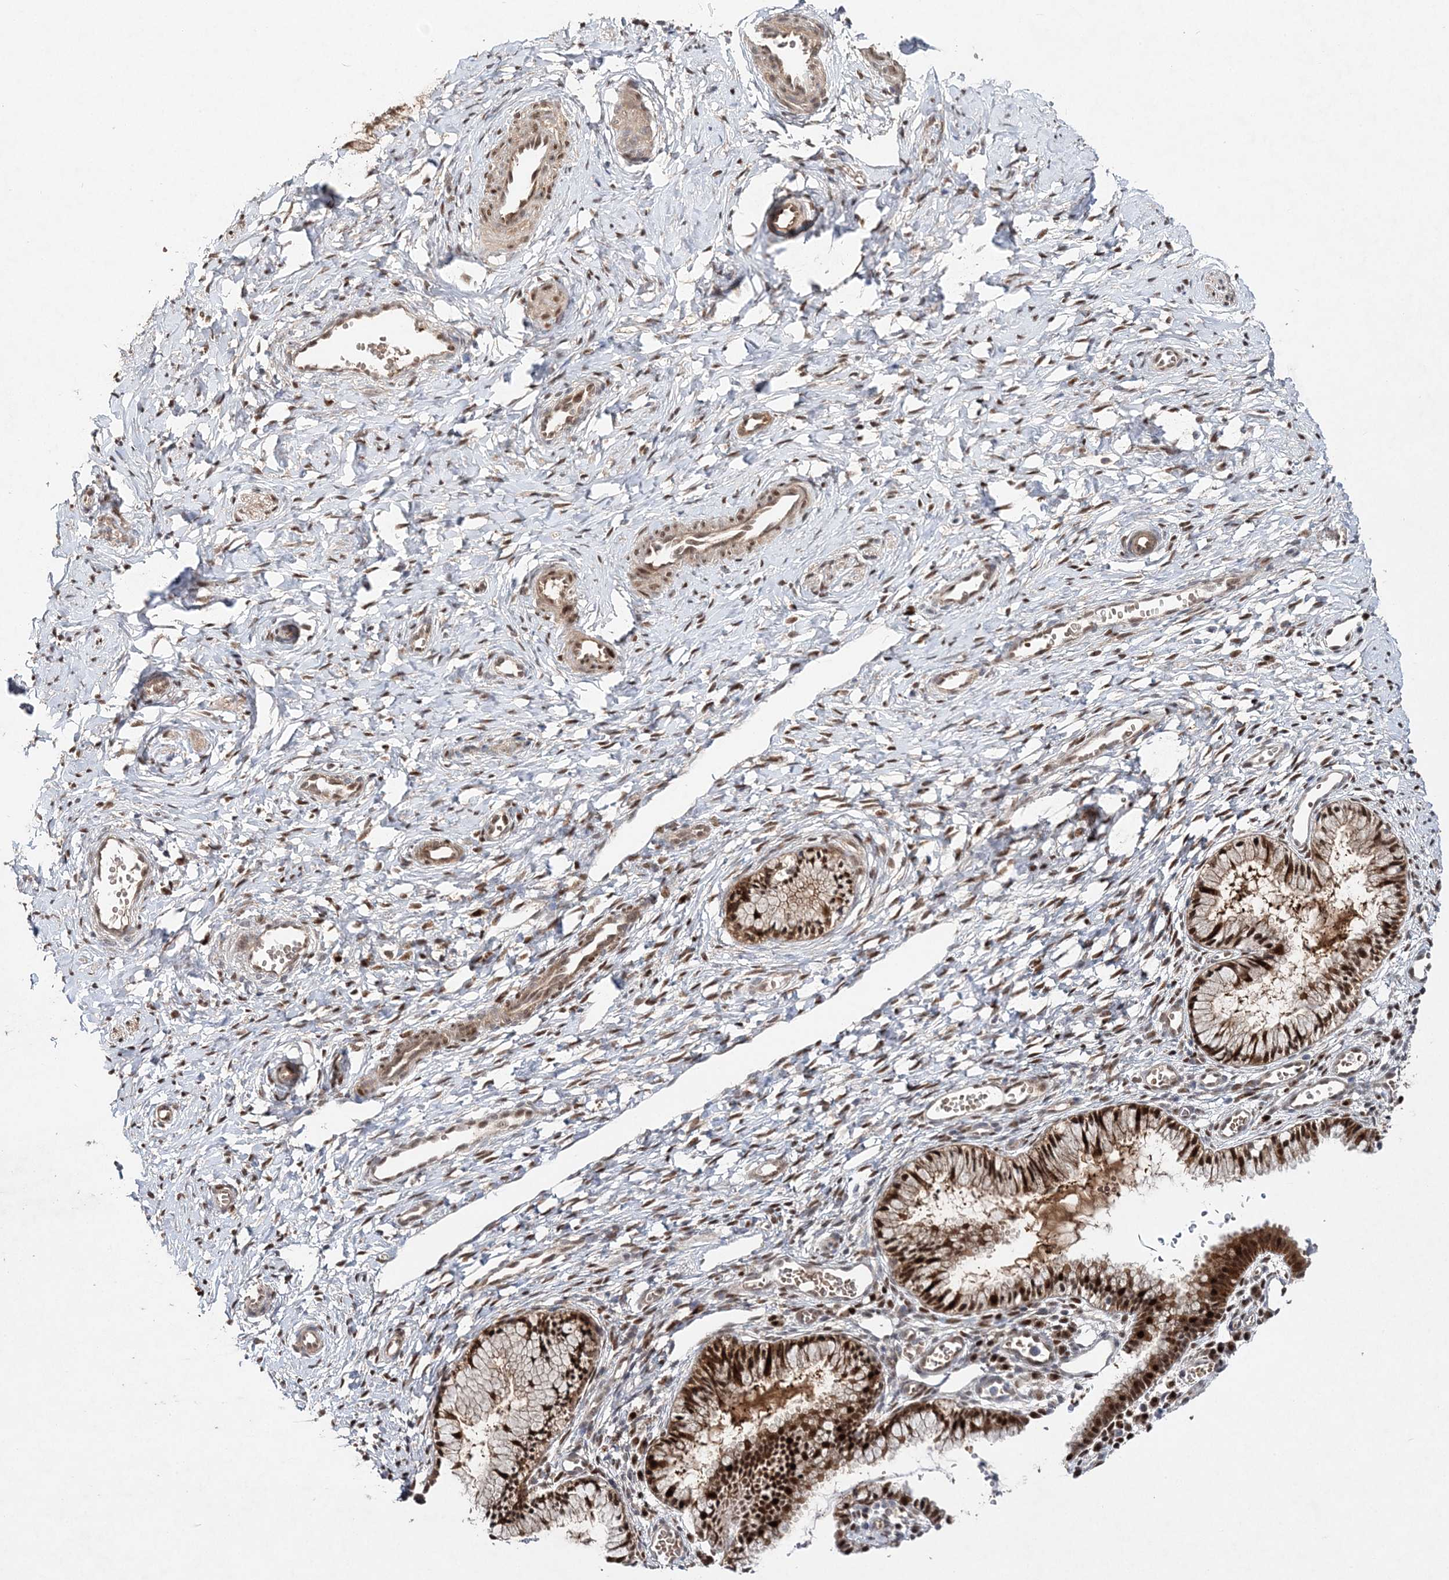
{"staining": {"intensity": "strong", "quantity": "25%-75%", "location": "cytoplasmic/membranous,nuclear"}, "tissue": "cervix", "cell_type": "Glandular cells", "image_type": "normal", "snomed": [{"axis": "morphology", "description": "Normal tissue, NOS"}, {"axis": "topography", "description": "Cervix"}], "caption": "A histopathology image of human cervix stained for a protein displays strong cytoplasmic/membranous,nuclear brown staining in glandular cells.", "gene": "NIF3L1", "patient": {"sex": "female", "age": 27}}